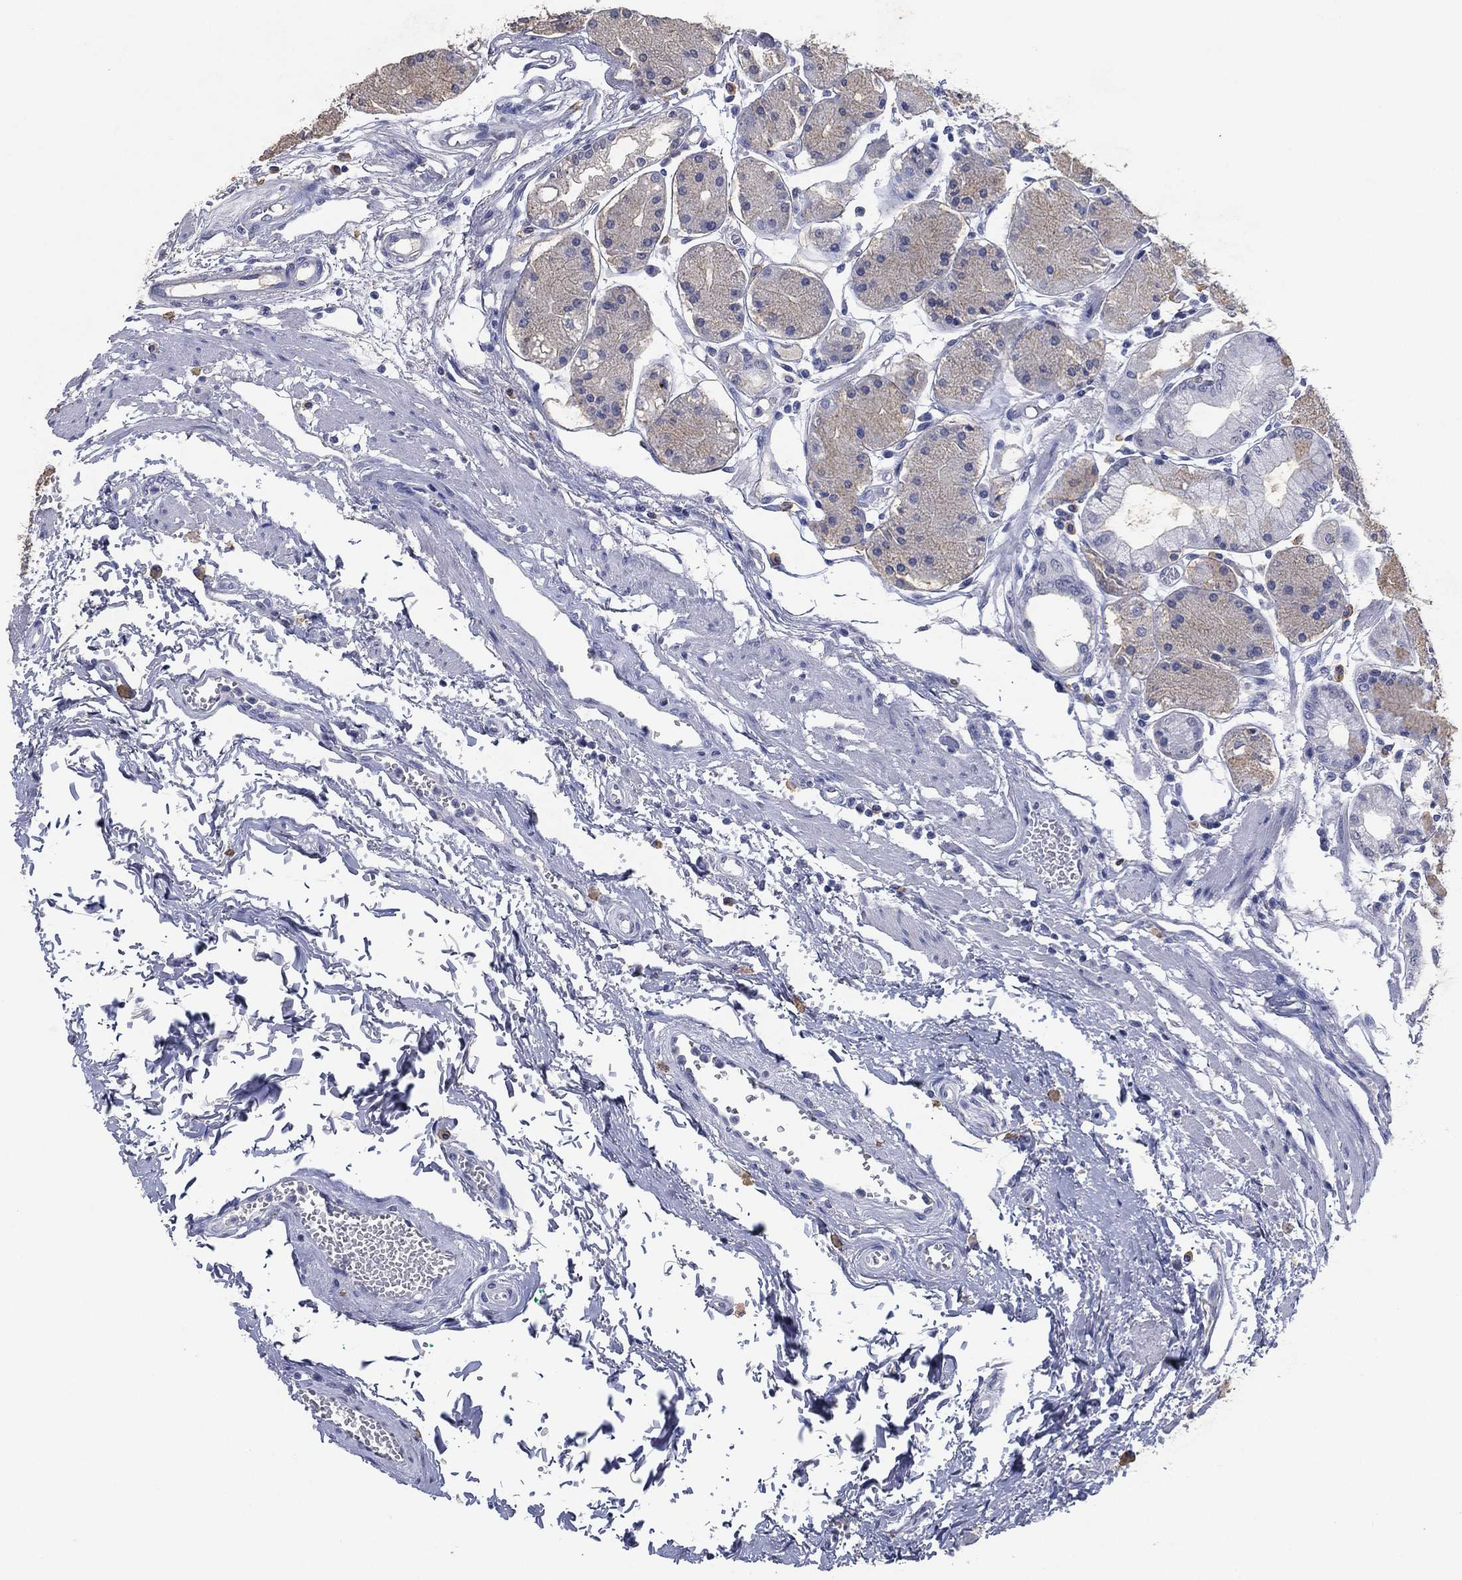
{"staining": {"intensity": "weak", "quantity": "<25%", "location": "cytoplasmic/membranous"}, "tissue": "stomach", "cell_type": "Glandular cells", "image_type": "normal", "snomed": [{"axis": "morphology", "description": "Normal tissue, NOS"}, {"axis": "topography", "description": "Stomach, upper"}], "caption": "This is a photomicrograph of IHC staining of normal stomach, which shows no expression in glandular cells. (Brightfield microscopy of DAB (3,3'-diaminobenzidine) immunohistochemistry at high magnification).", "gene": "FSCN2", "patient": {"sex": "male", "age": 69}}